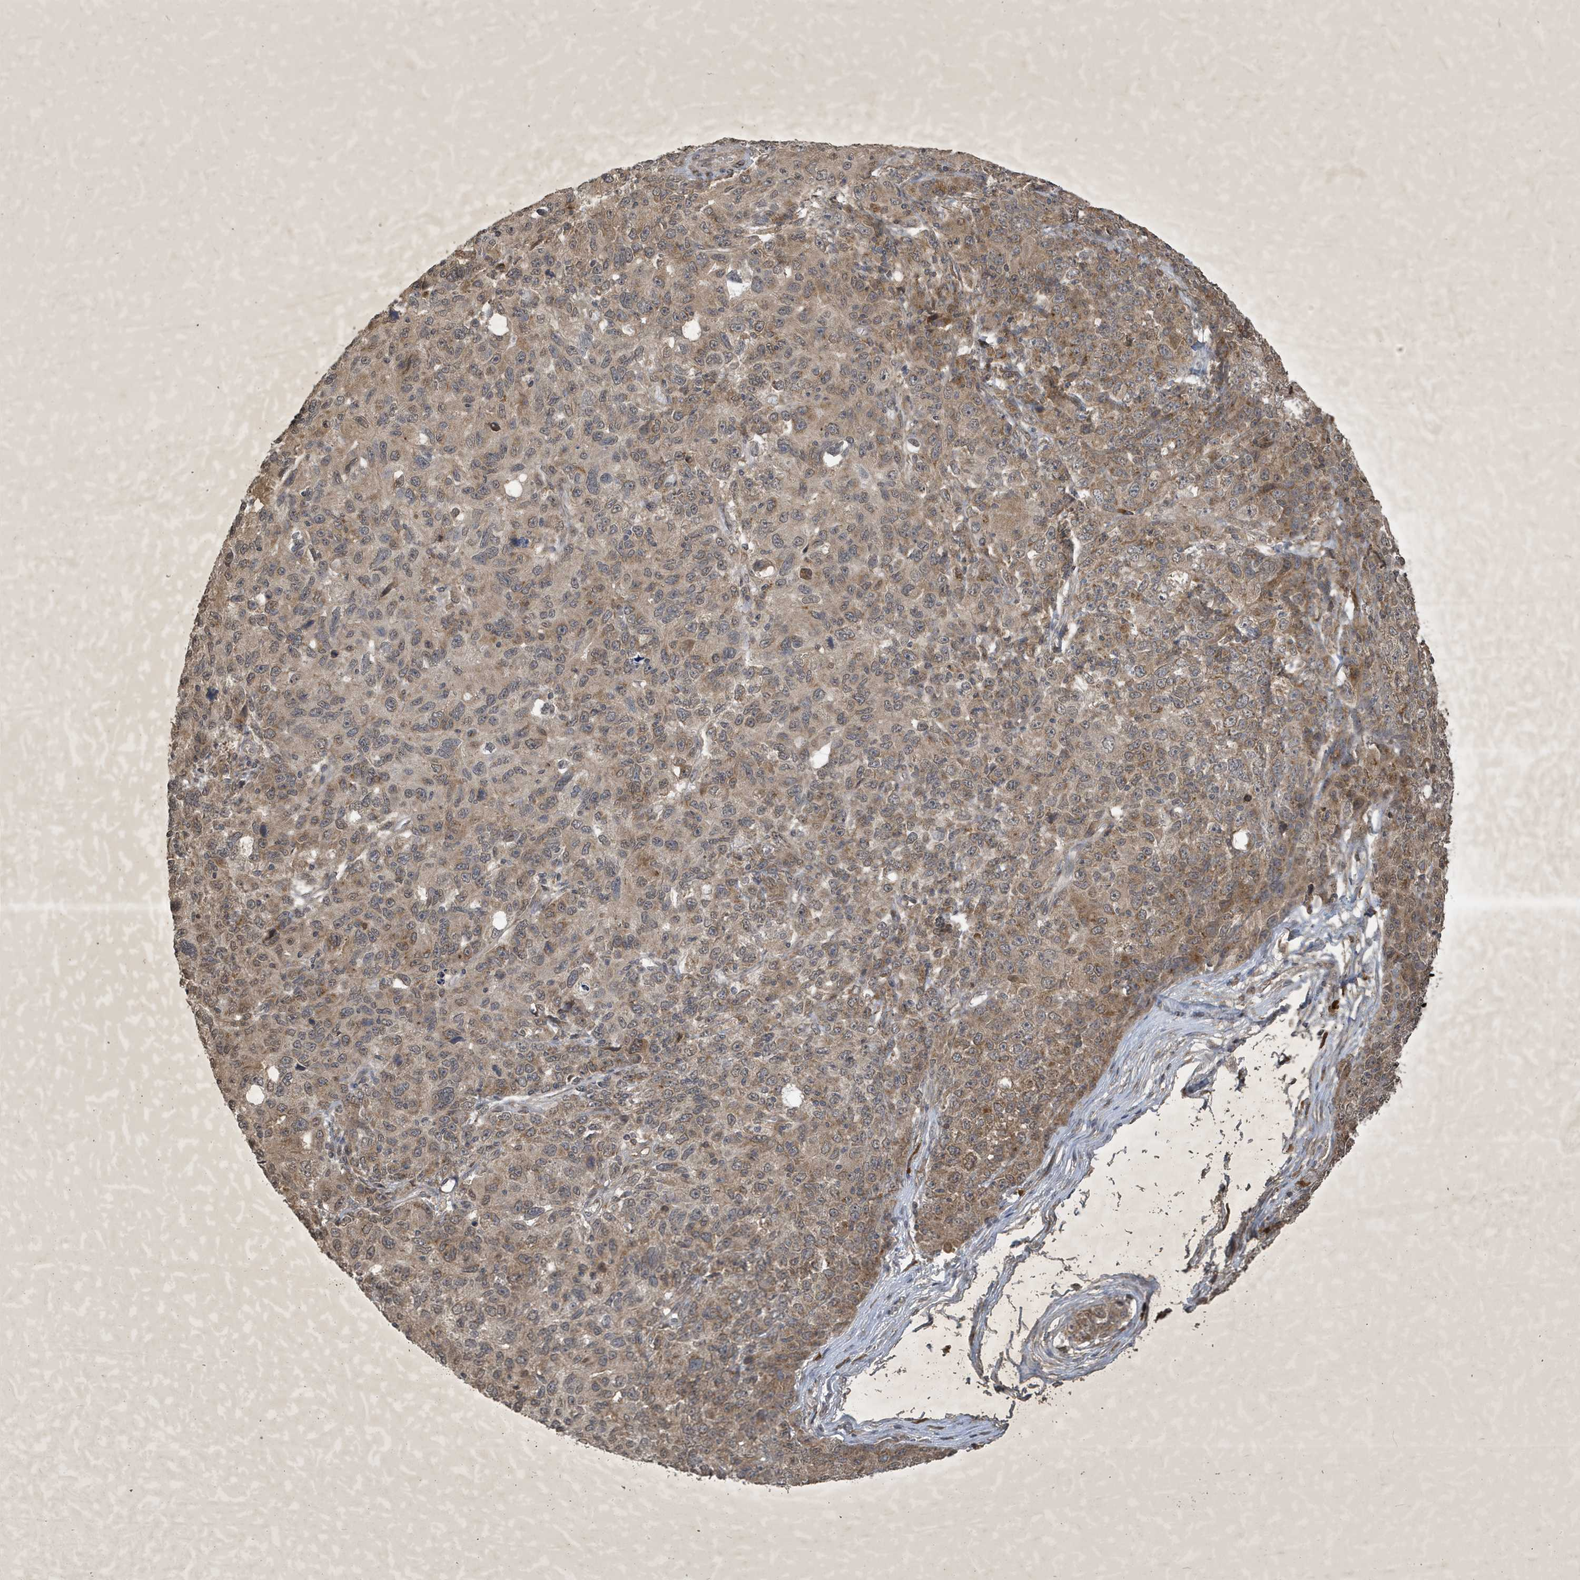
{"staining": {"intensity": "weak", "quantity": ">75%", "location": "cytoplasmic/membranous"}, "tissue": "ovarian cancer", "cell_type": "Tumor cells", "image_type": "cancer", "snomed": [{"axis": "morphology", "description": "Carcinoma, endometroid"}, {"axis": "topography", "description": "Ovary"}], "caption": "Immunohistochemical staining of human endometroid carcinoma (ovarian) demonstrates low levels of weak cytoplasmic/membranous protein expression in about >75% of tumor cells. (brown staining indicates protein expression, while blue staining denotes nuclei).", "gene": "STX10", "patient": {"sex": "female", "age": 42}}